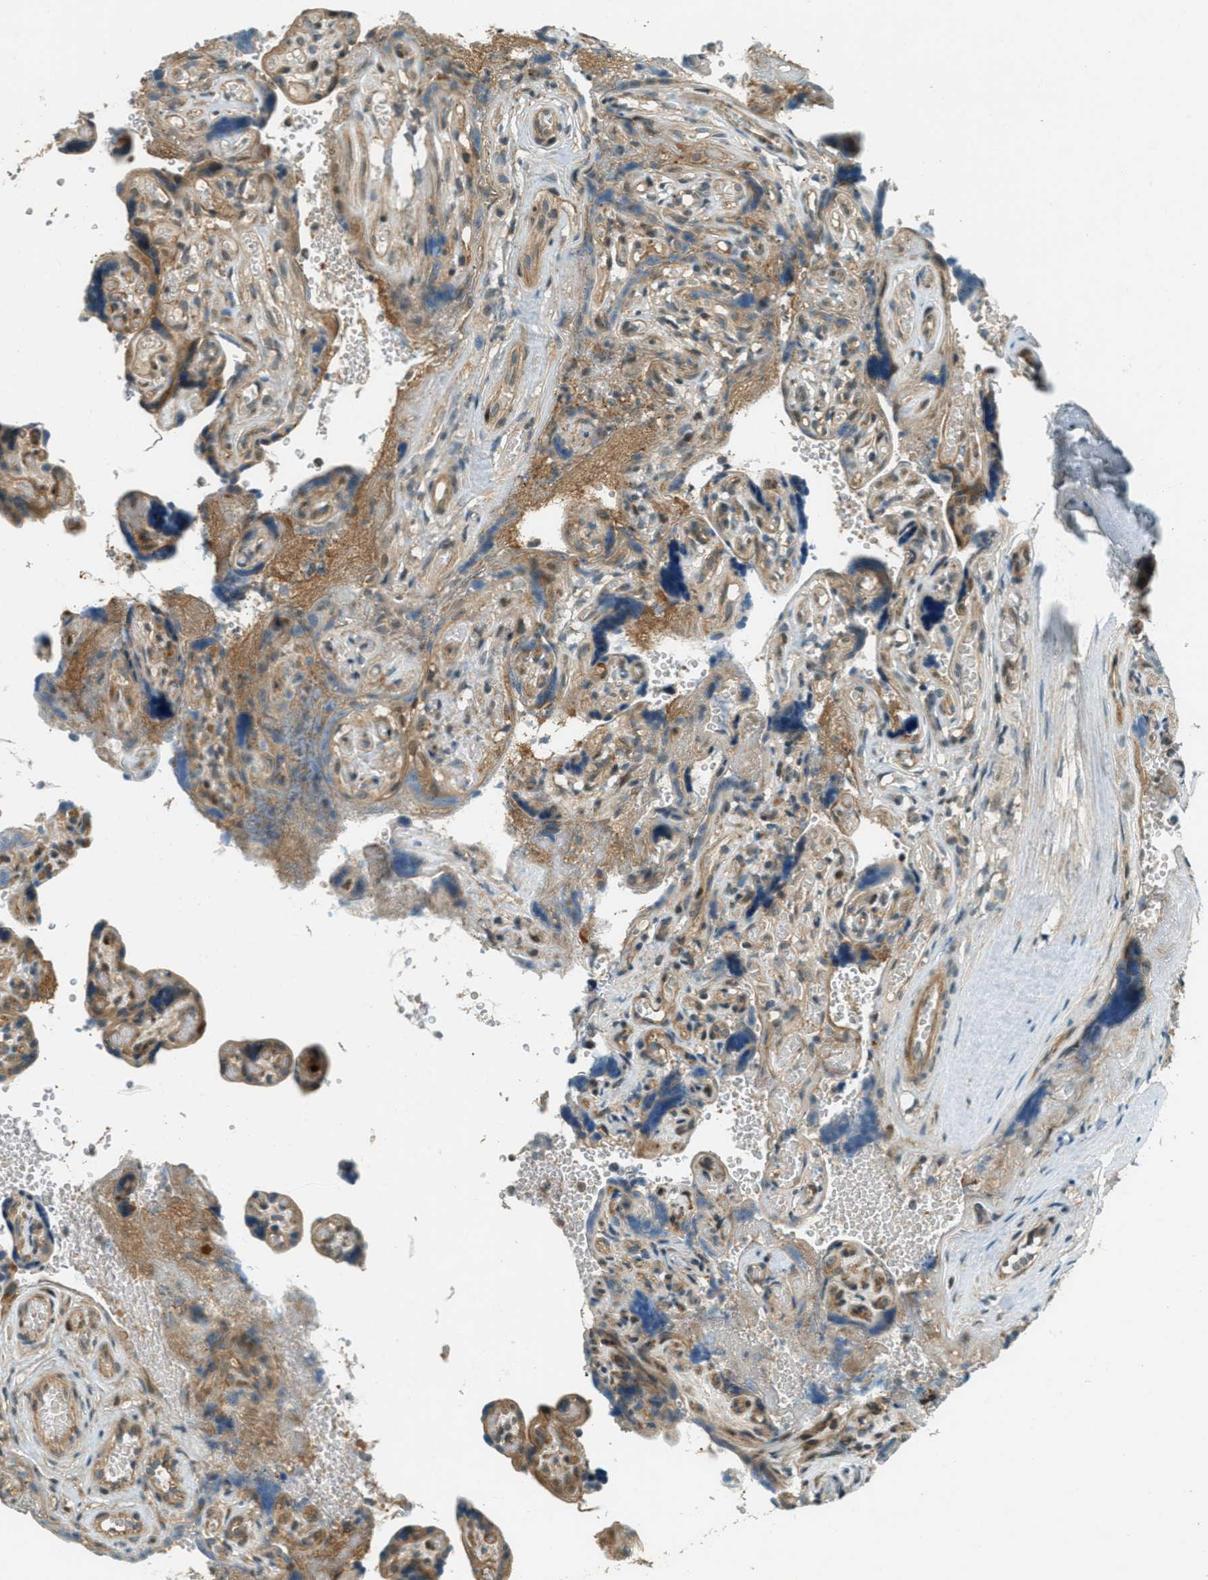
{"staining": {"intensity": "moderate", "quantity": ">75%", "location": "cytoplasmic/membranous"}, "tissue": "placenta", "cell_type": "Decidual cells", "image_type": "normal", "snomed": [{"axis": "morphology", "description": "Normal tissue, NOS"}, {"axis": "topography", "description": "Placenta"}], "caption": "Decidual cells exhibit medium levels of moderate cytoplasmic/membranous positivity in about >75% of cells in normal placenta.", "gene": "PTPN23", "patient": {"sex": "female", "age": 30}}